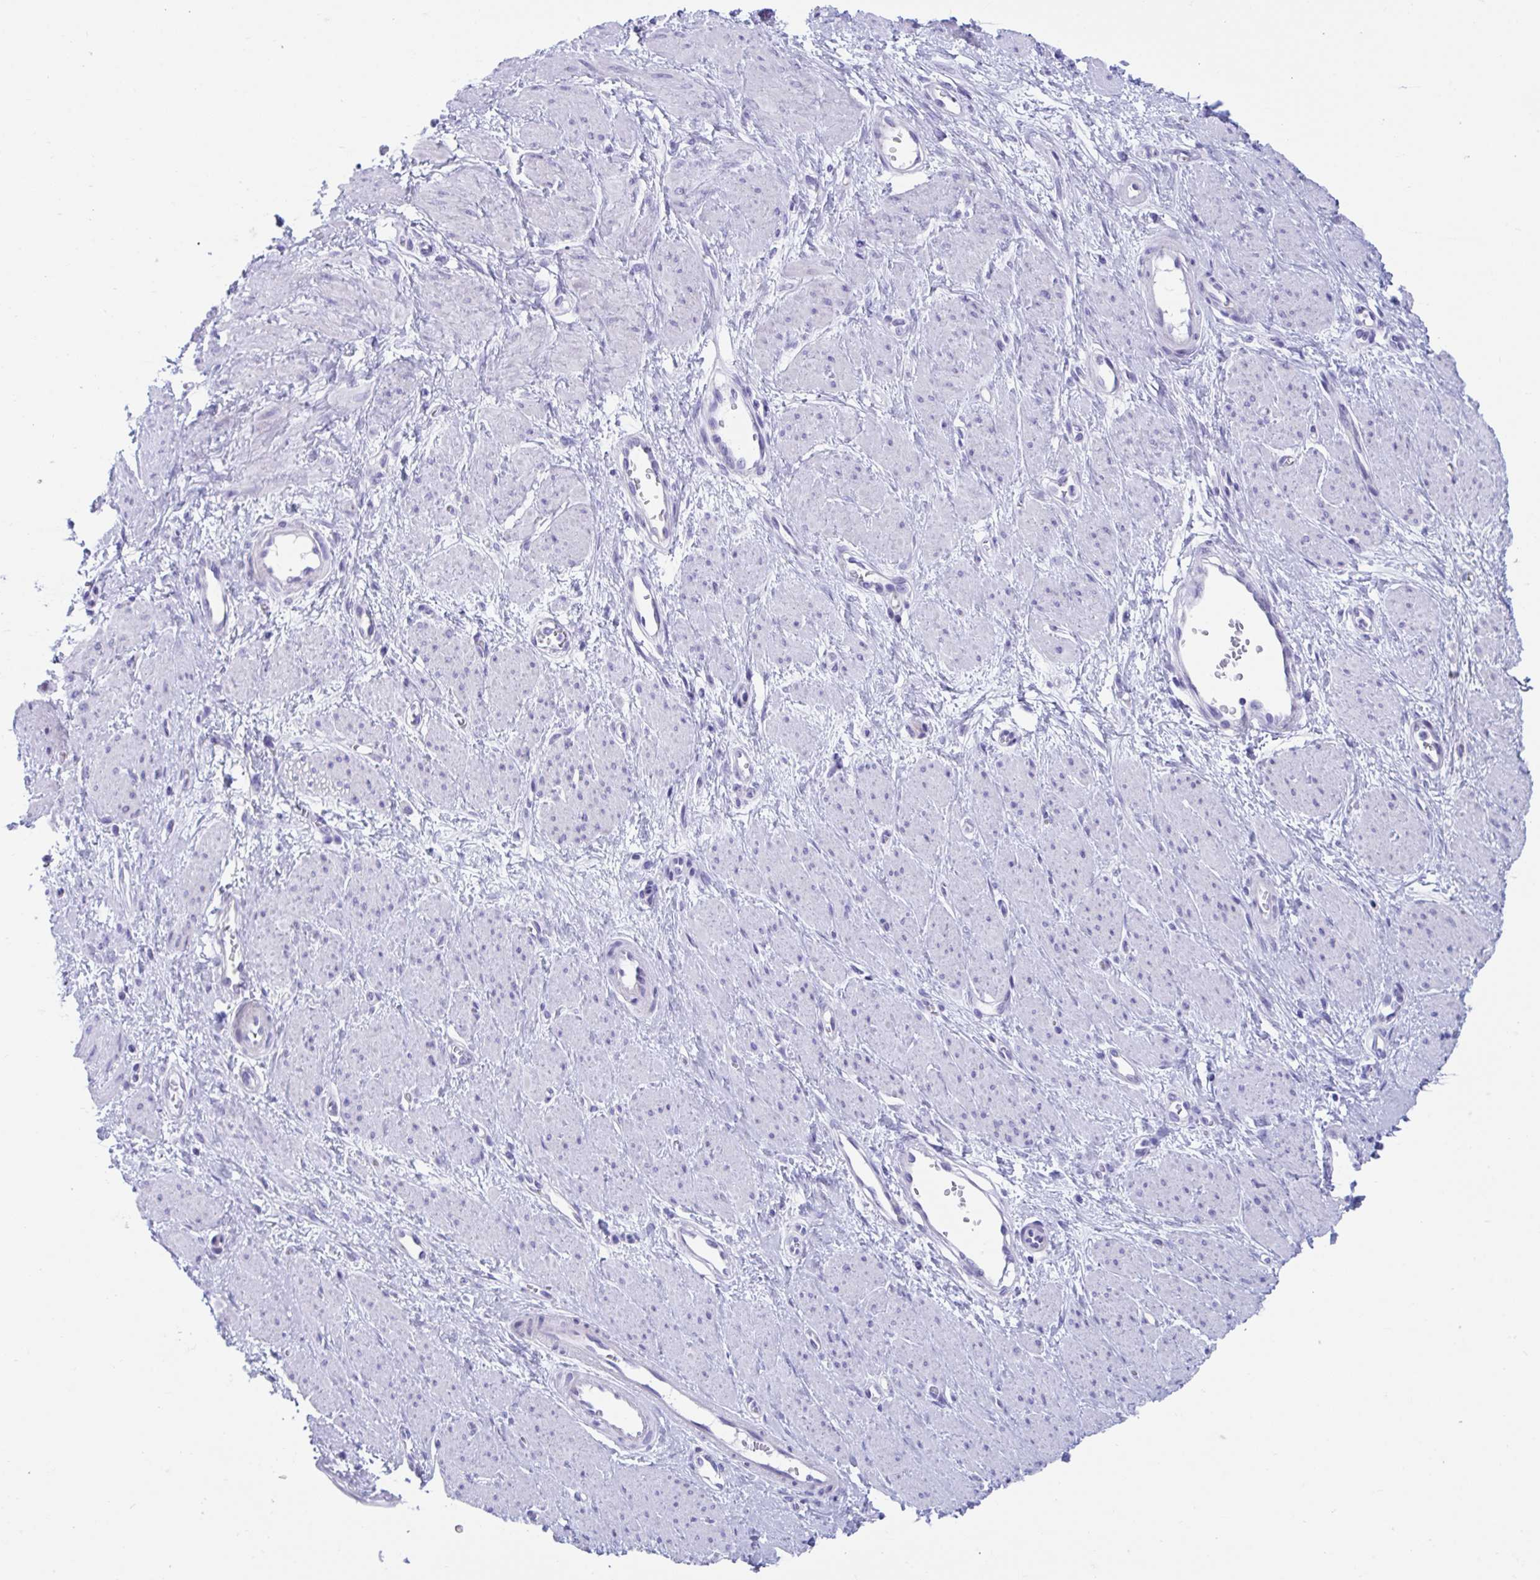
{"staining": {"intensity": "negative", "quantity": "none", "location": "none"}, "tissue": "smooth muscle", "cell_type": "Smooth muscle cells", "image_type": "normal", "snomed": [{"axis": "morphology", "description": "Normal tissue, NOS"}, {"axis": "topography", "description": "Smooth muscle"}, {"axis": "topography", "description": "Uterus"}], "caption": "A photomicrograph of smooth muscle stained for a protein exhibits no brown staining in smooth muscle cells.", "gene": "TTC30A", "patient": {"sex": "female", "age": 39}}